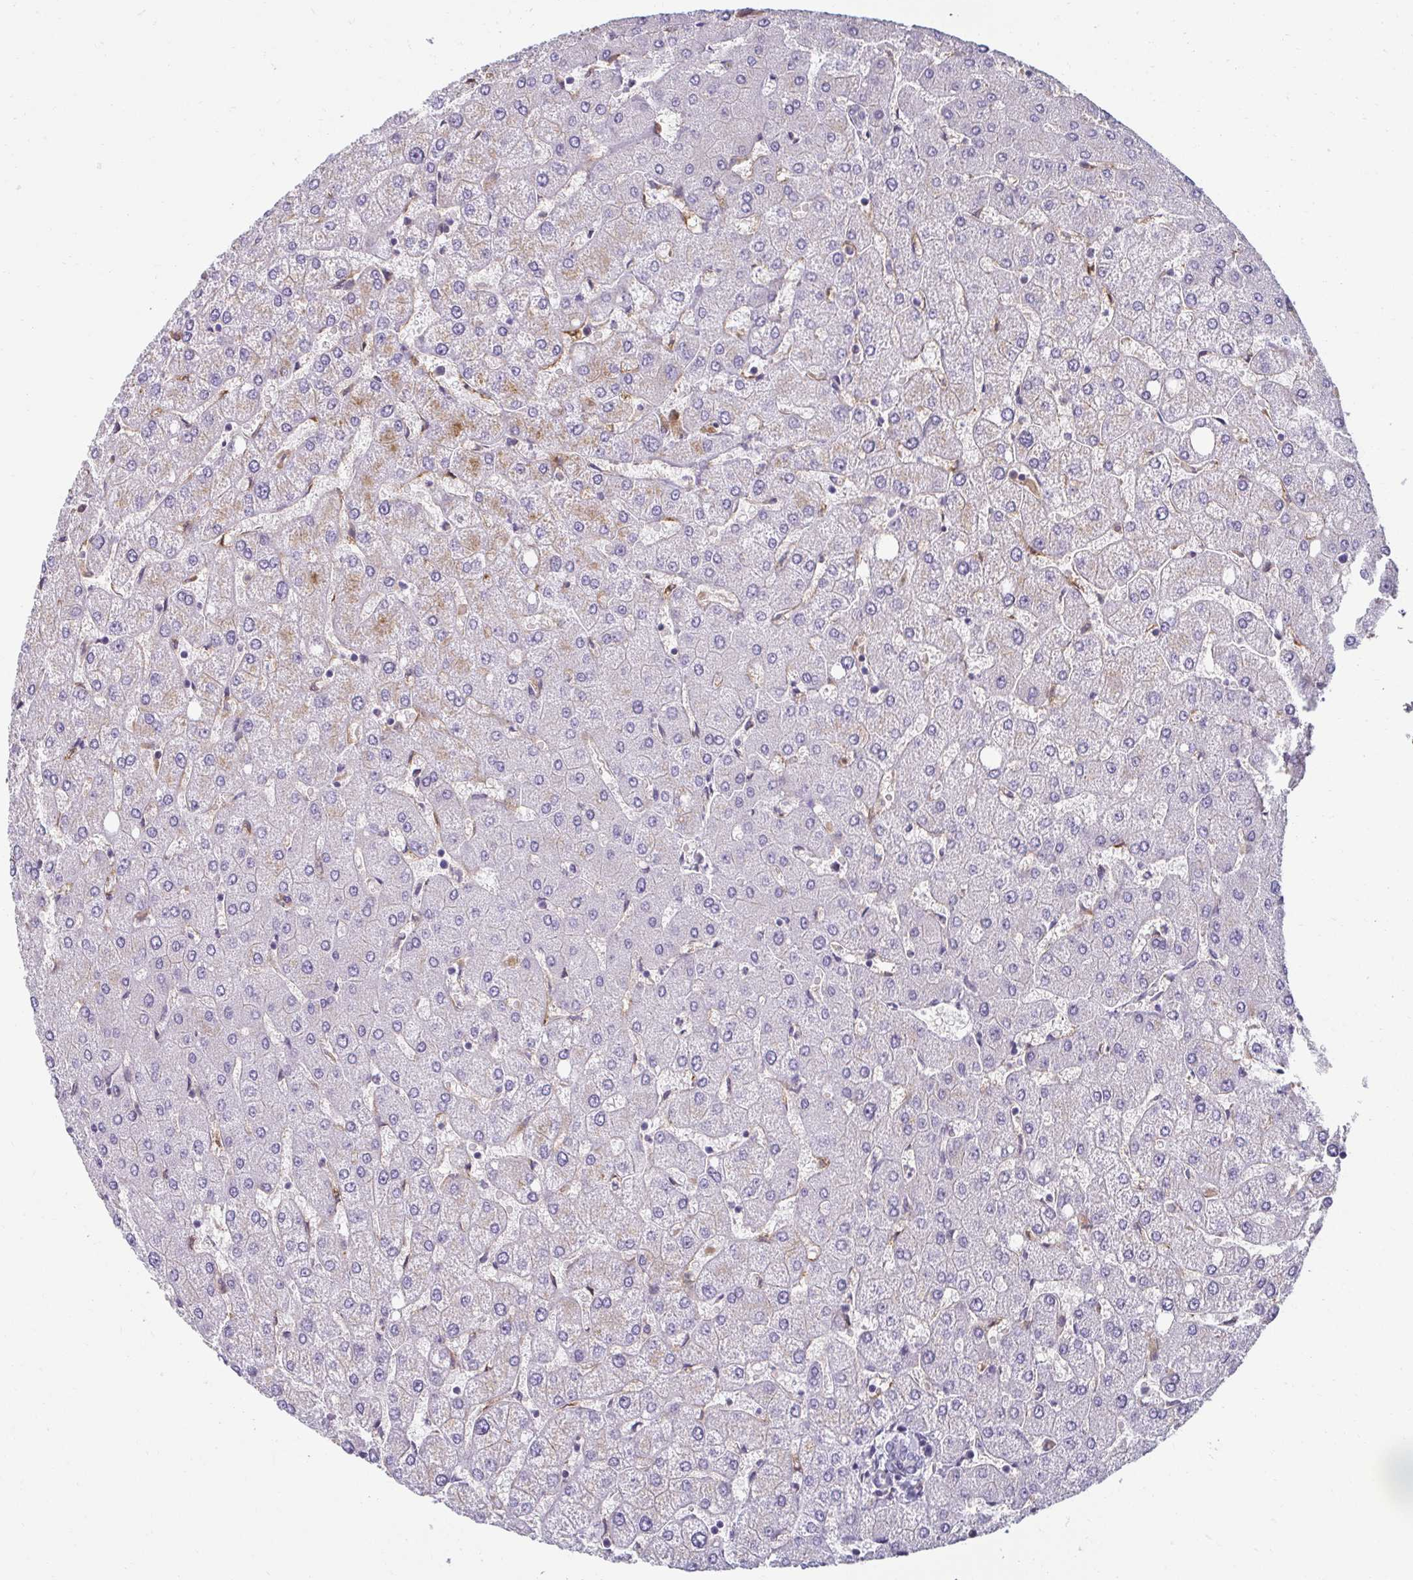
{"staining": {"intensity": "negative", "quantity": "none", "location": "none"}, "tissue": "liver", "cell_type": "Cholangiocytes", "image_type": "normal", "snomed": [{"axis": "morphology", "description": "Normal tissue, NOS"}, {"axis": "topography", "description": "Liver"}], "caption": "Liver stained for a protein using immunohistochemistry (IHC) shows no positivity cholangiocytes.", "gene": "PDE2A", "patient": {"sex": "female", "age": 54}}